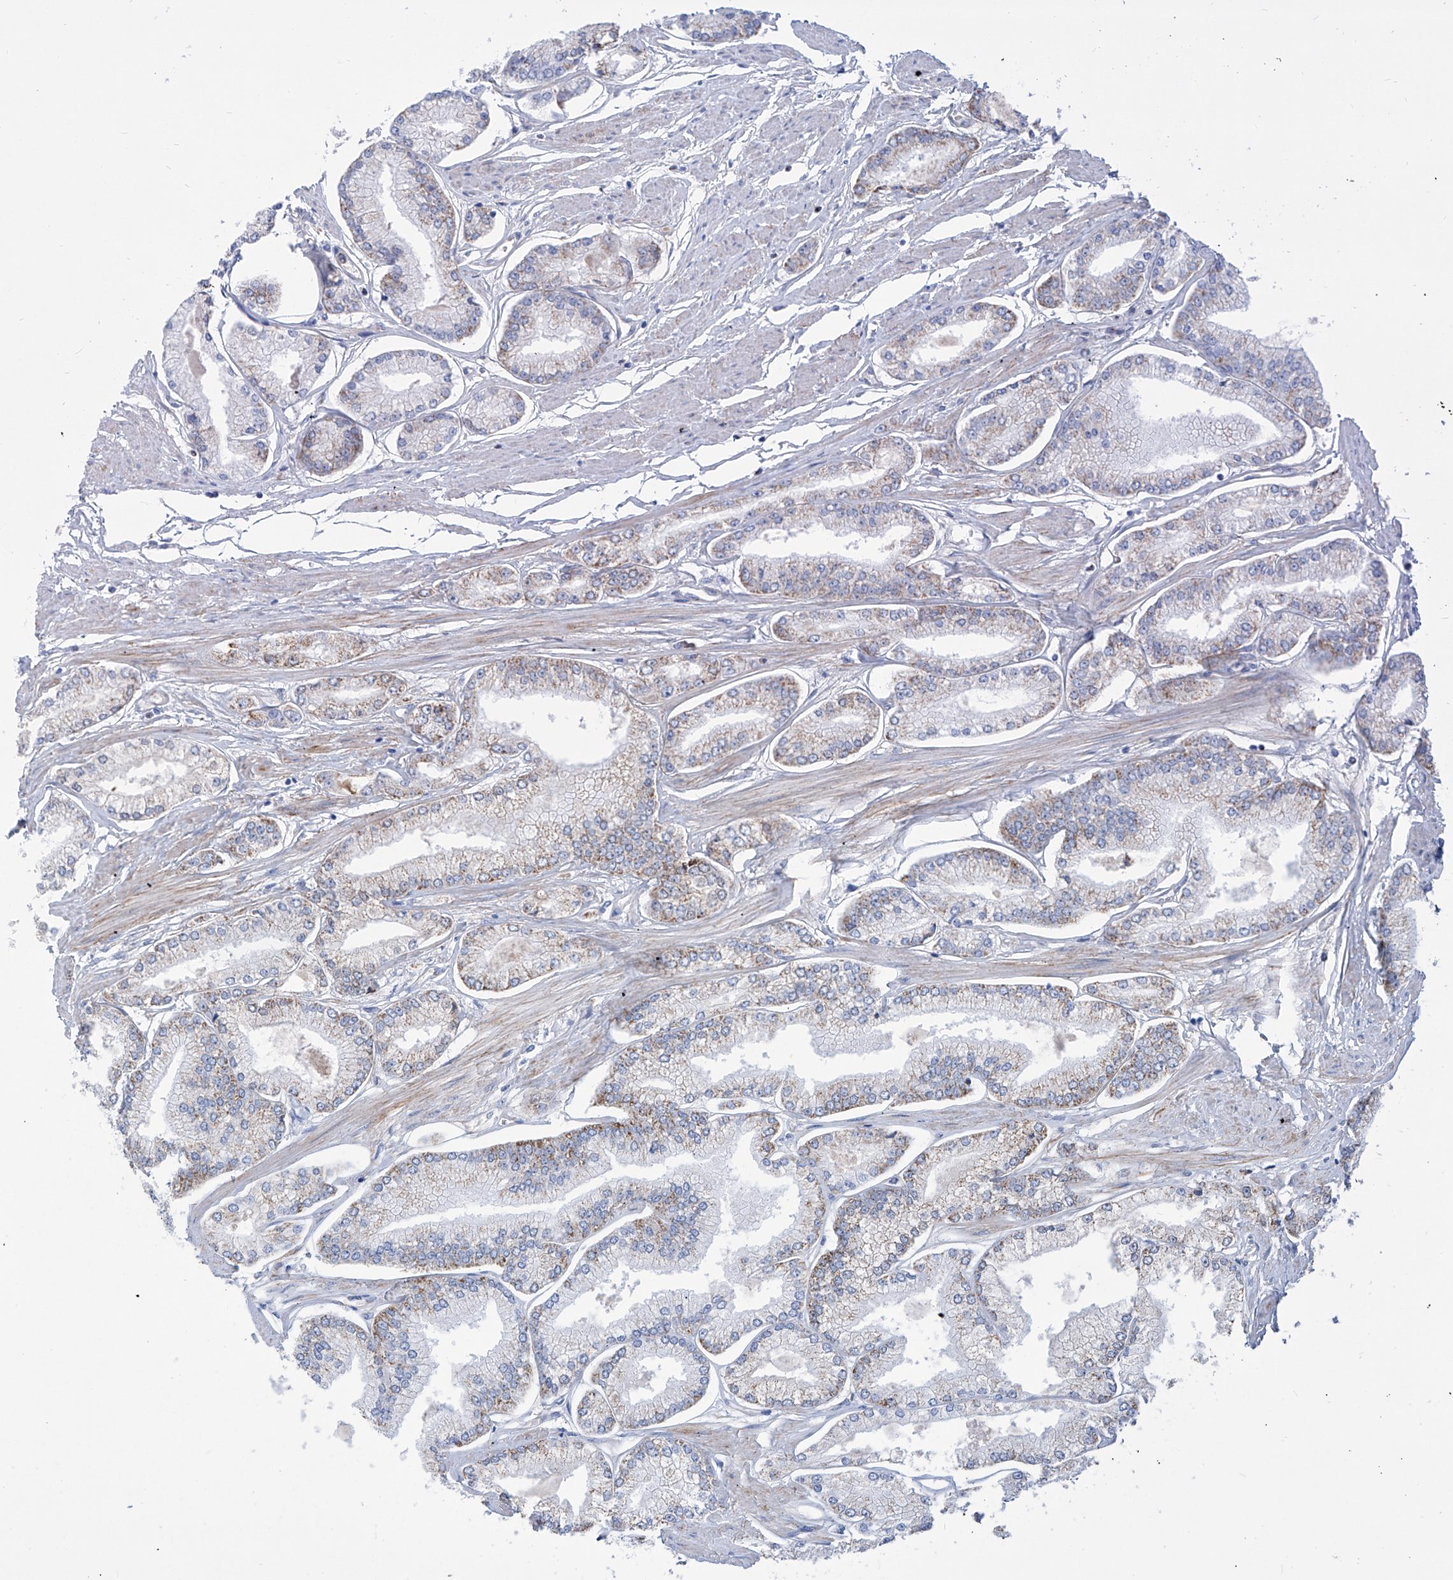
{"staining": {"intensity": "weak", "quantity": "25%-75%", "location": "cytoplasmic/membranous"}, "tissue": "prostate cancer", "cell_type": "Tumor cells", "image_type": "cancer", "snomed": [{"axis": "morphology", "description": "Adenocarcinoma, Low grade"}, {"axis": "topography", "description": "Prostate"}], "caption": "Immunohistochemical staining of human prostate cancer (adenocarcinoma (low-grade)) reveals low levels of weak cytoplasmic/membranous expression in about 25%-75% of tumor cells.", "gene": "SRBD1", "patient": {"sex": "male", "age": 52}}